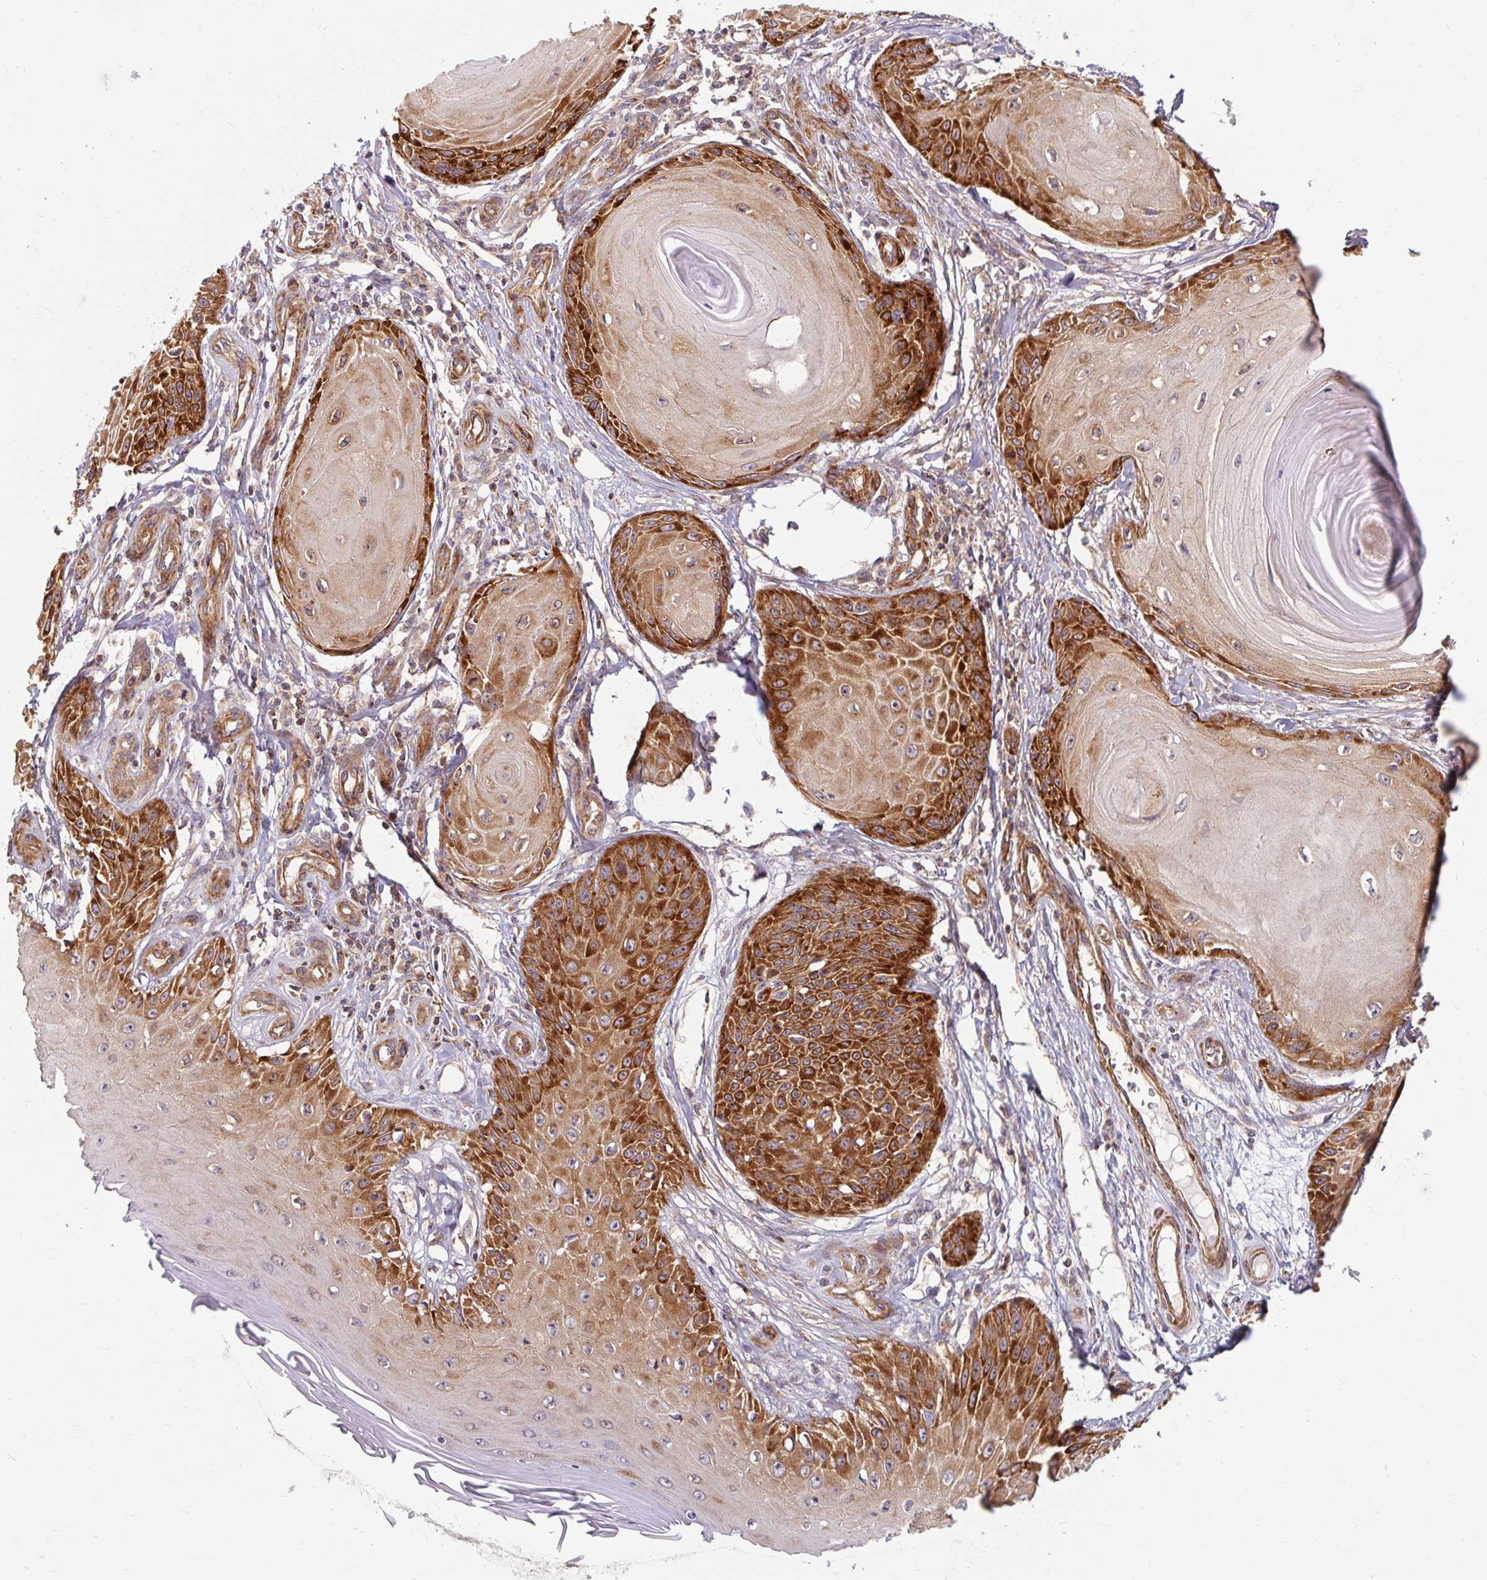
{"staining": {"intensity": "strong", "quantity": "25%-75%", "location": "cytoplasmic/membranous"}, "tissue": "skin cancer", "cell_type": "Tumor cells", "image_type": "cancer", "snomed": [{"axis": "morphology", "description": "Squamous cell carcinoma, NOS"}, {"axis": "topography", "description": "Skin"}], "caption": "An image showing strong cytoplasmic/membranous staining in approximately 25%-75% of tumor cells in skin cancer (squamous cell carcinoma), as visualized by brown immunohistochemical staining.", "gene": "BTF3", "patient": {"sex": "female", "age": 77}}